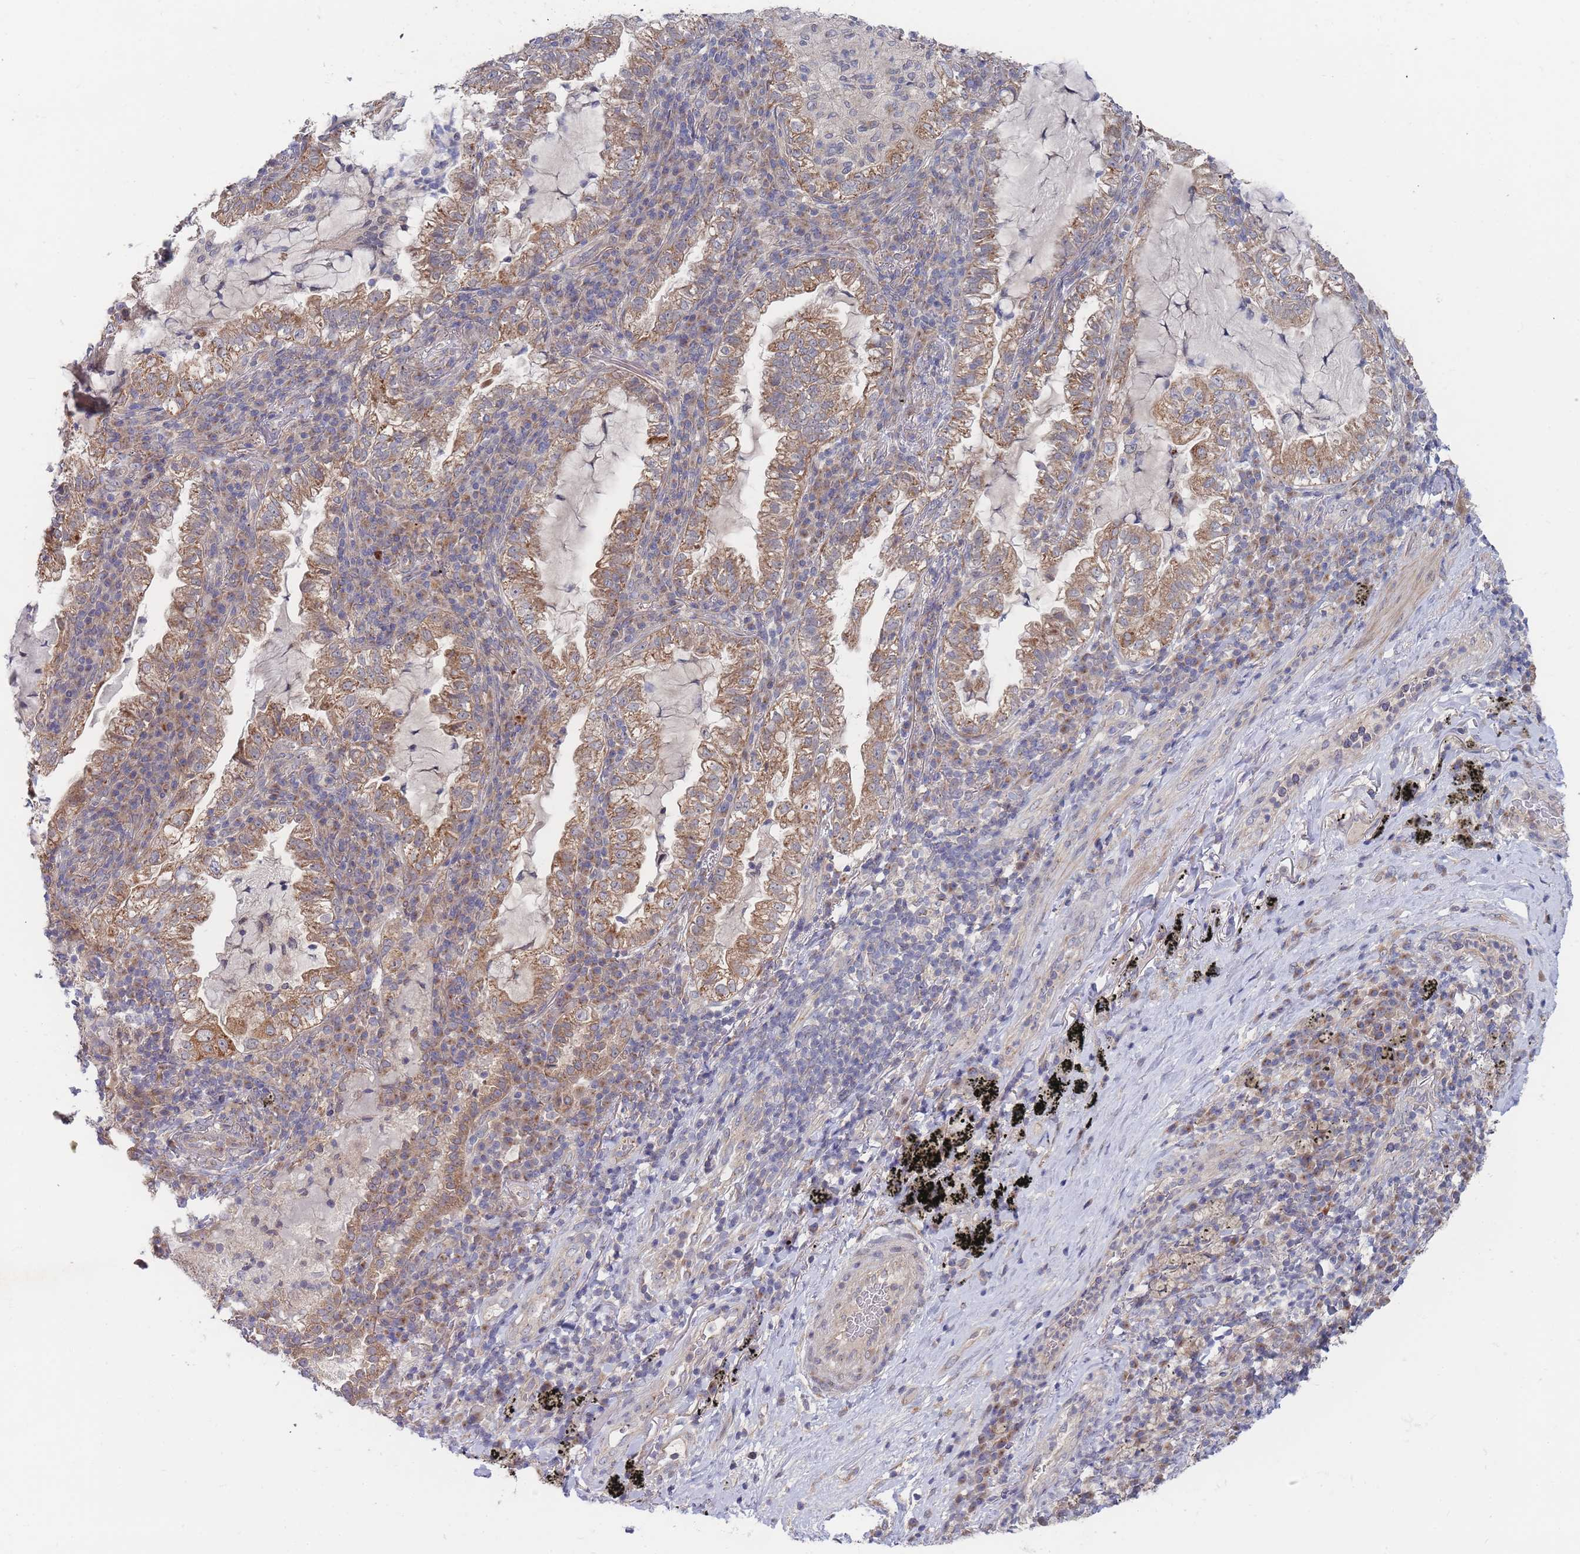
{"staining": {"intensity": "moderate", "quantity": ">75%", "location": "cytoplasmic/membranous"}, "tissue": "lung cancer", "cell_type": "Tumor cells", "image_type": "cancer", "snomed": [{"axis": "morphology", "description": "Adenocarcinoma, NOS"}, {"axis": "topography", "description": "Lung"}], "caption": "Adenocarcinoma (lung) stained with a brown dye exhibits moderate cytoplasmic/membranous positive staining in approximately >75% of tumor cells.", "gene": "SLC35F5", "patient": {"sex": "female", "age": 73}}